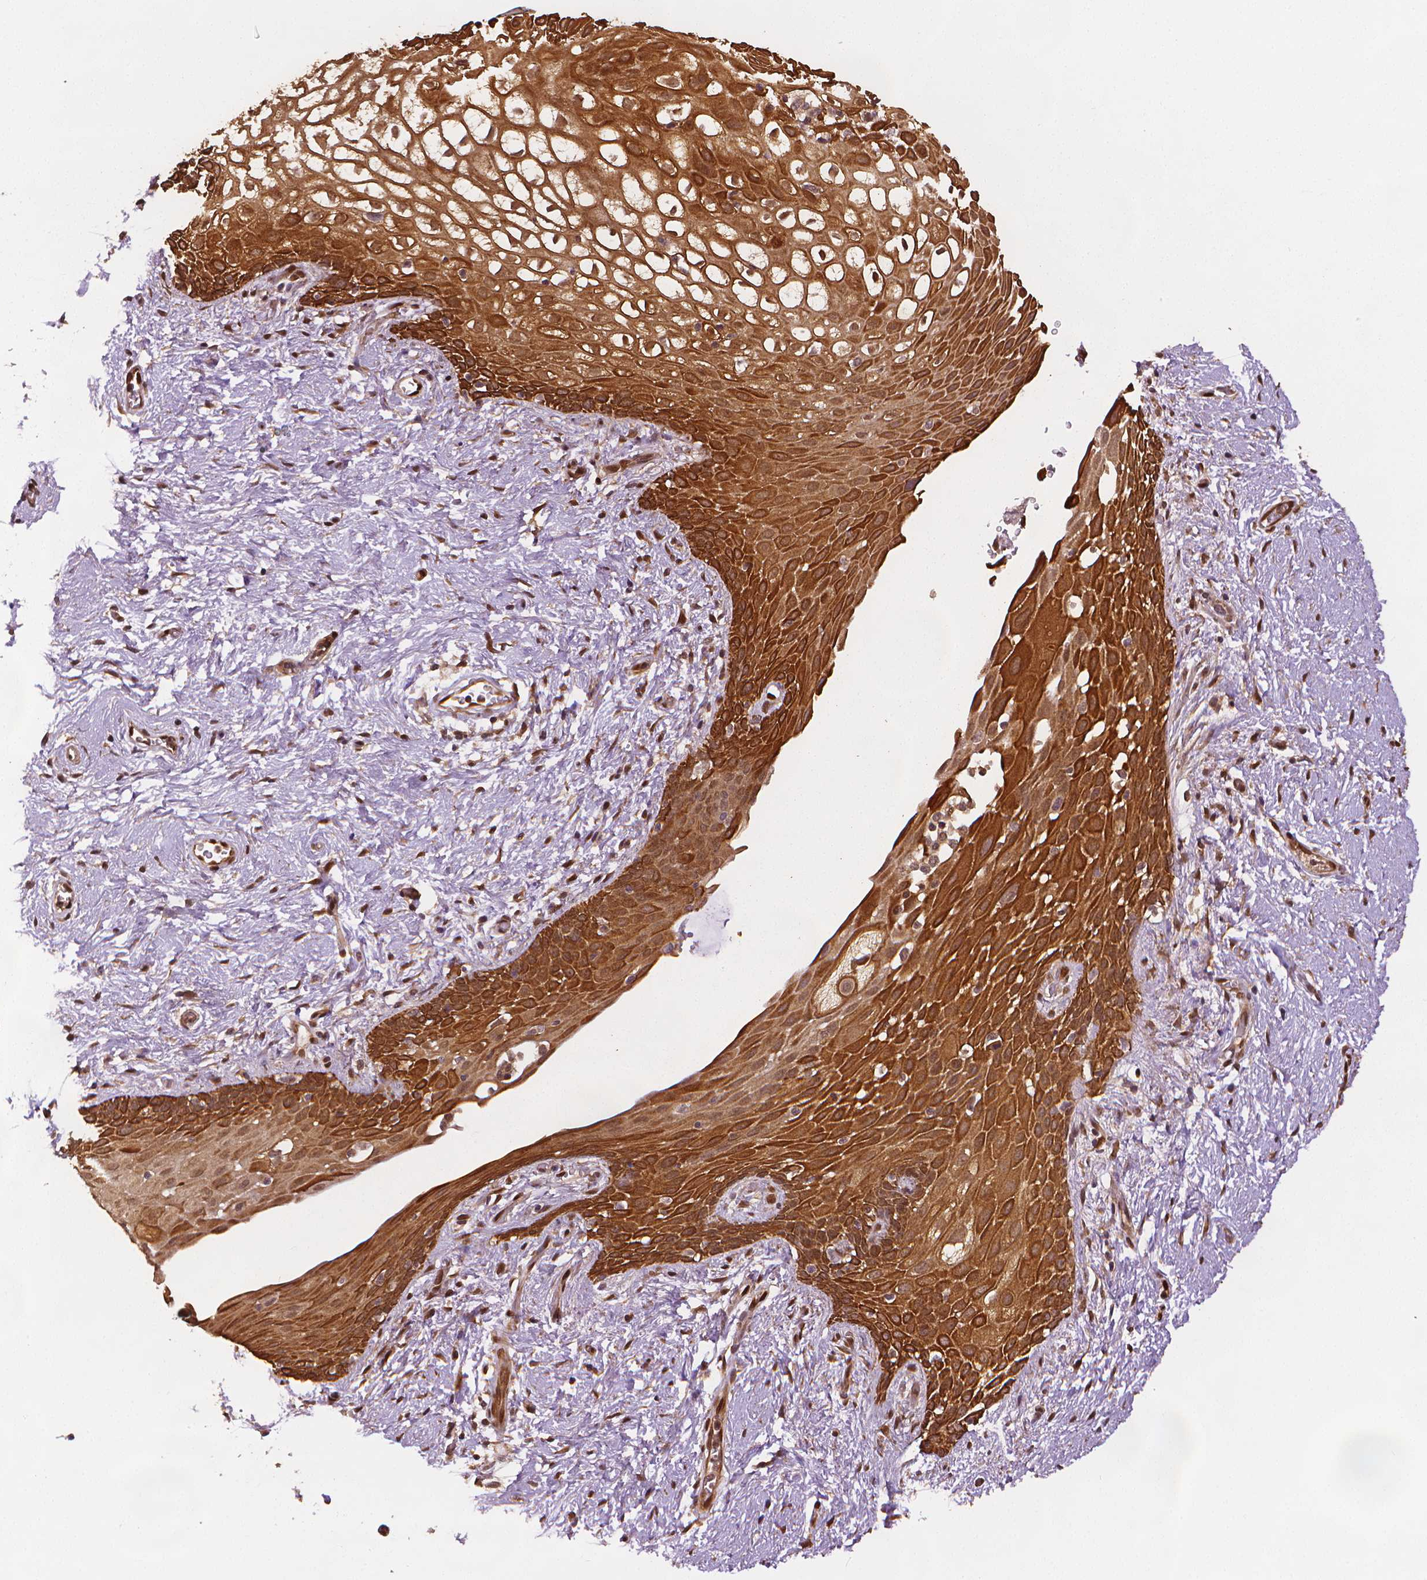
{"staining": {"intensity": "strong", "quantity": "25%-75%", "location": "cytoplasmic/membranous,nuclear"}, "tissue": "skin", "cell_type": "Epidermal cells", "image_type": "normal", "snomed": [{"axis": "morphology", "description": "Normal tissue, NOS"}, {"axis": "topography", "description": "Anal"}], "caption": "The immunohistochemical stain highlights strong cytoplasmic/membranous,nuclear staining in epidermal cells of unremarkable skin.", "gene": "STAT3", "patient": {"sex": "female", "age": 46}}